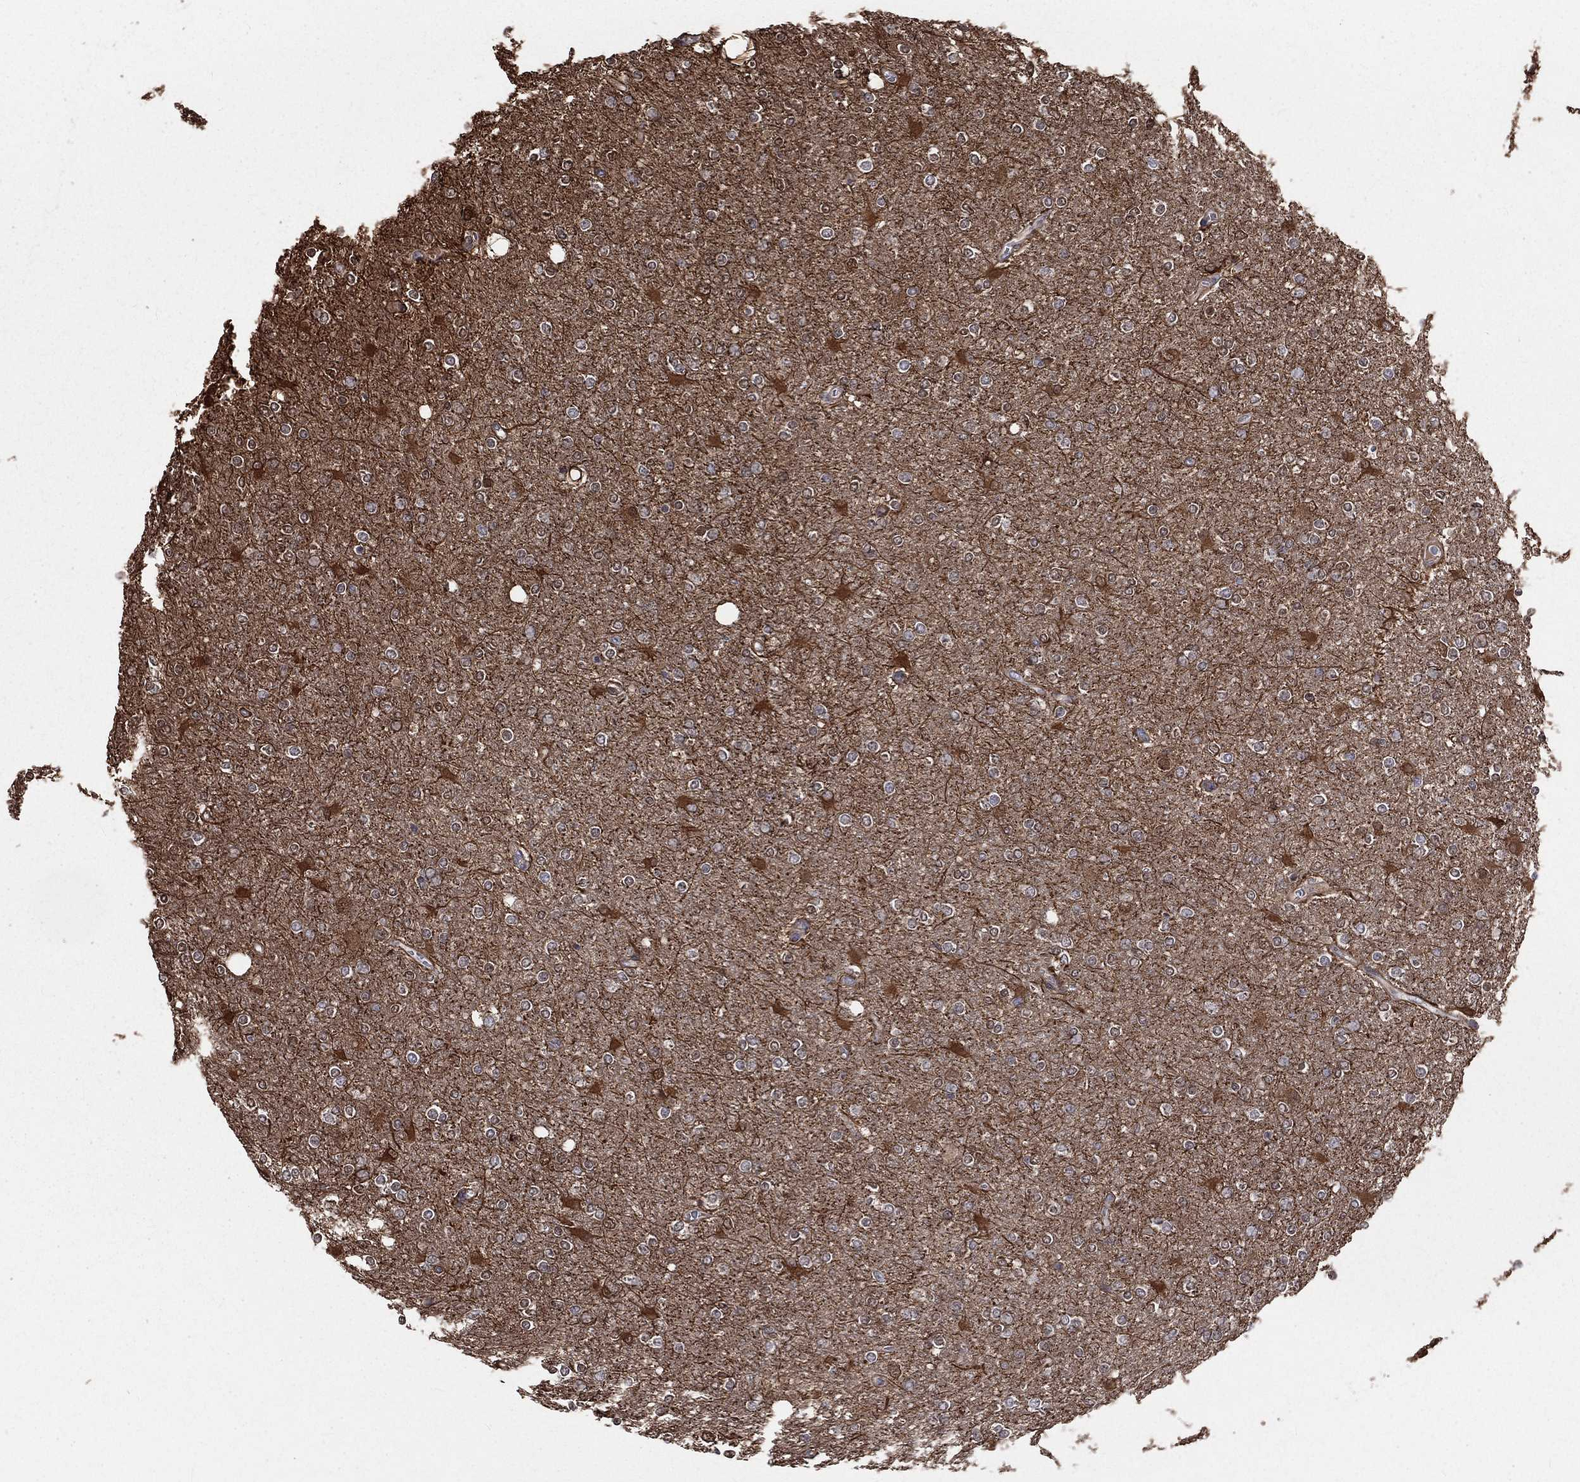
{"staining": {"intensity": "moderate", "quantity": "<25%", "location": "cytoplasmic/membranous"}, "tissue": "glioma", "cell_type": "Tumor cells", "image_type": "cancer", "snomed": [{"axis": "morphology", "description": "Glioma, malignant, High grade"}, {"axis": "topography", "description": "Cerebral cortex"}], "caption": "Immunohistochemistry (IHC) (DAB (3,3'-diaminobenzidine)) staining of high-grade glioma (malignant) displays moderate cytoplasmic/membranous protein expression in approximately <25% of tumor cells.", "gene": "TBC1D2", "patient": {"sex": "male", "age": 70}}